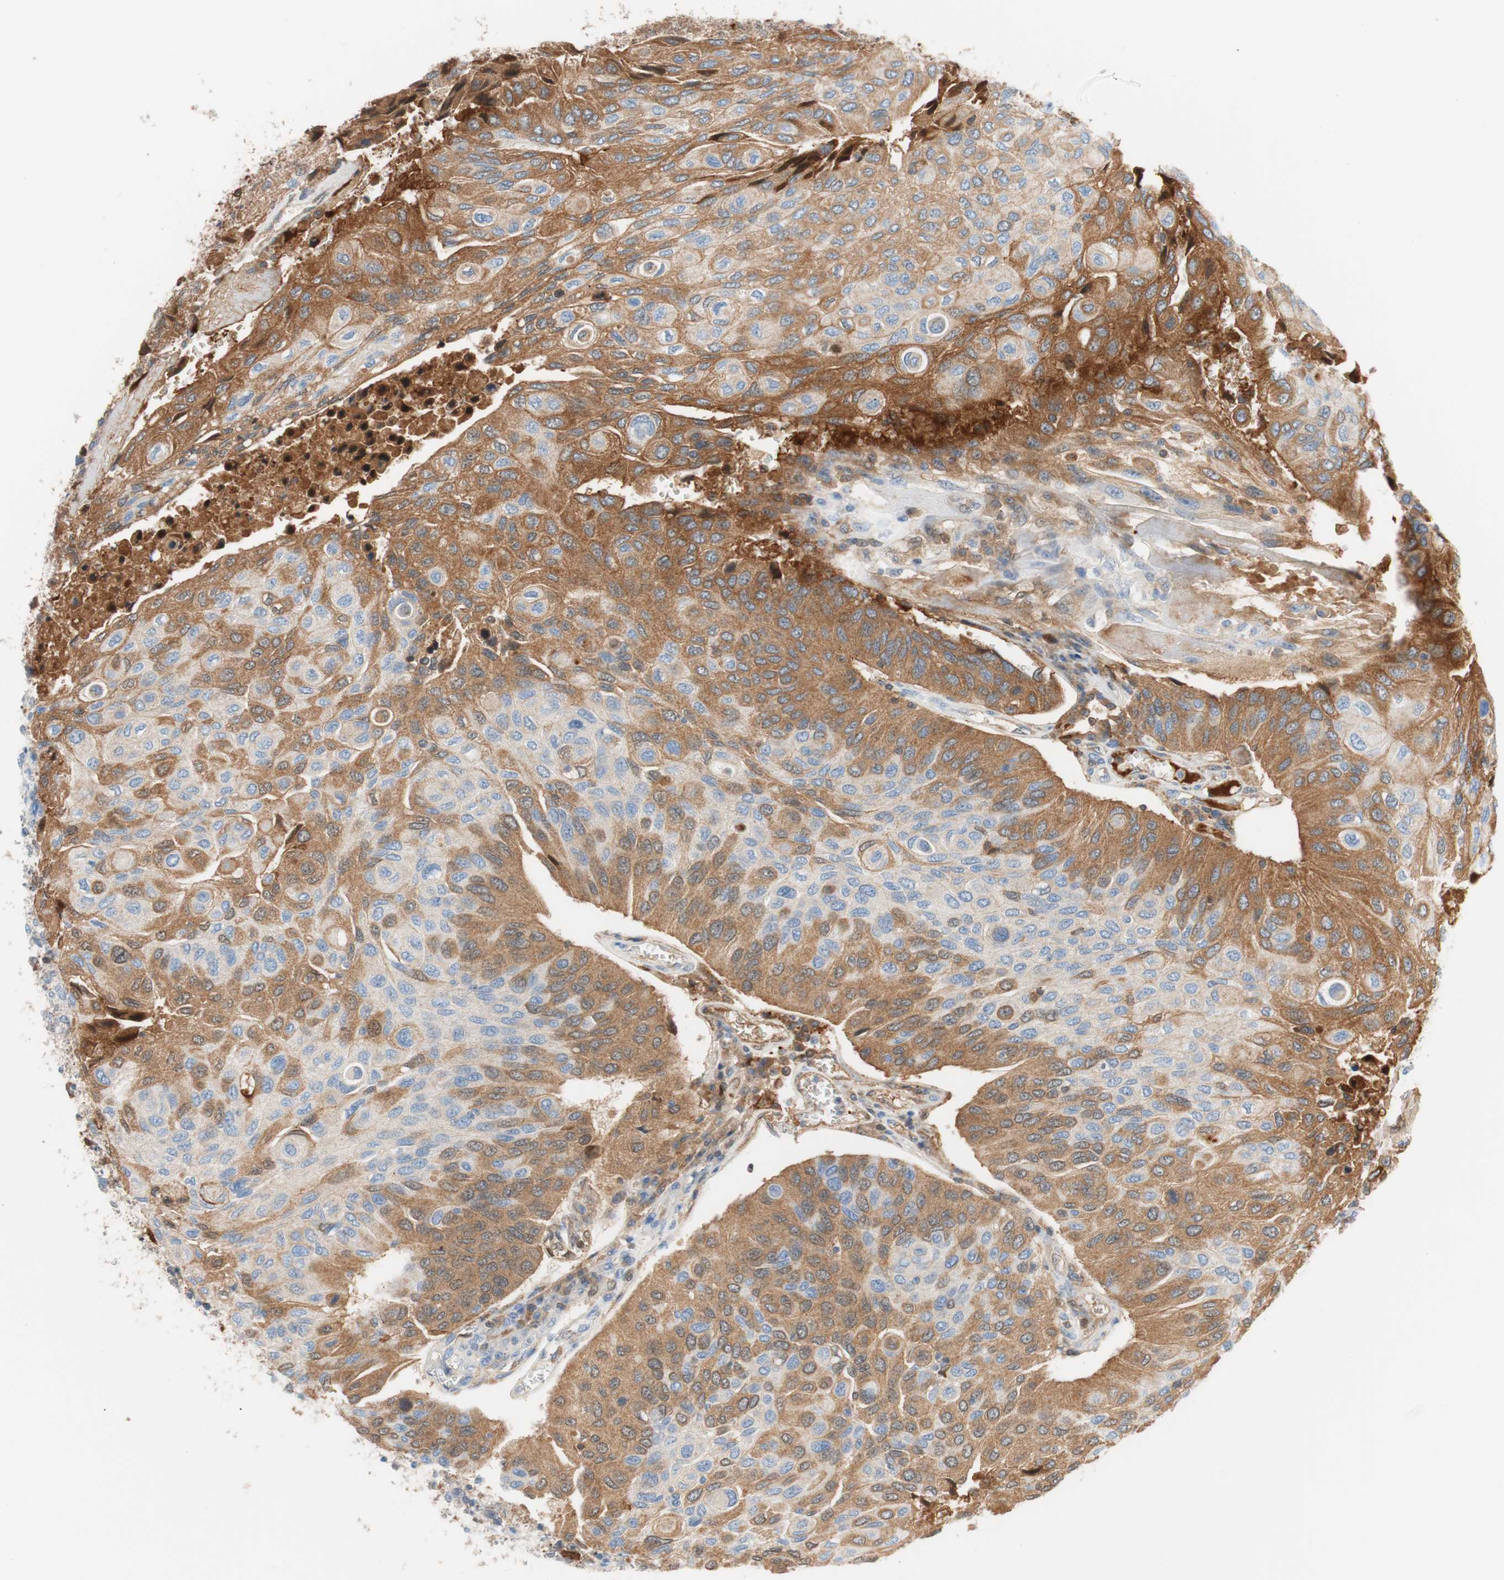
{"staining": {"intensity": "moderate", "quantity": "25%-75%", "location": "cytoplasmic/membranous"}, "tissue": "urothelial cancer", "cell_type": "Tumor cells", "image_type": "cancer", "snomed": [{"axis": "morphology", "description": "Urothelial carcinoma, High grade"}, {"axis": "topography", "description": "Urinary bladder"}], "caption": "Immunohistochemistry (IHC) (DAB) staining of human high-grade urothelial carcinoma displays moderate cytoplasmic/membranous protein positivity in approximately 25%-75% of tumor cells.", "gene": "RBP4", "patient": {"sex": "male", "age": 66}}